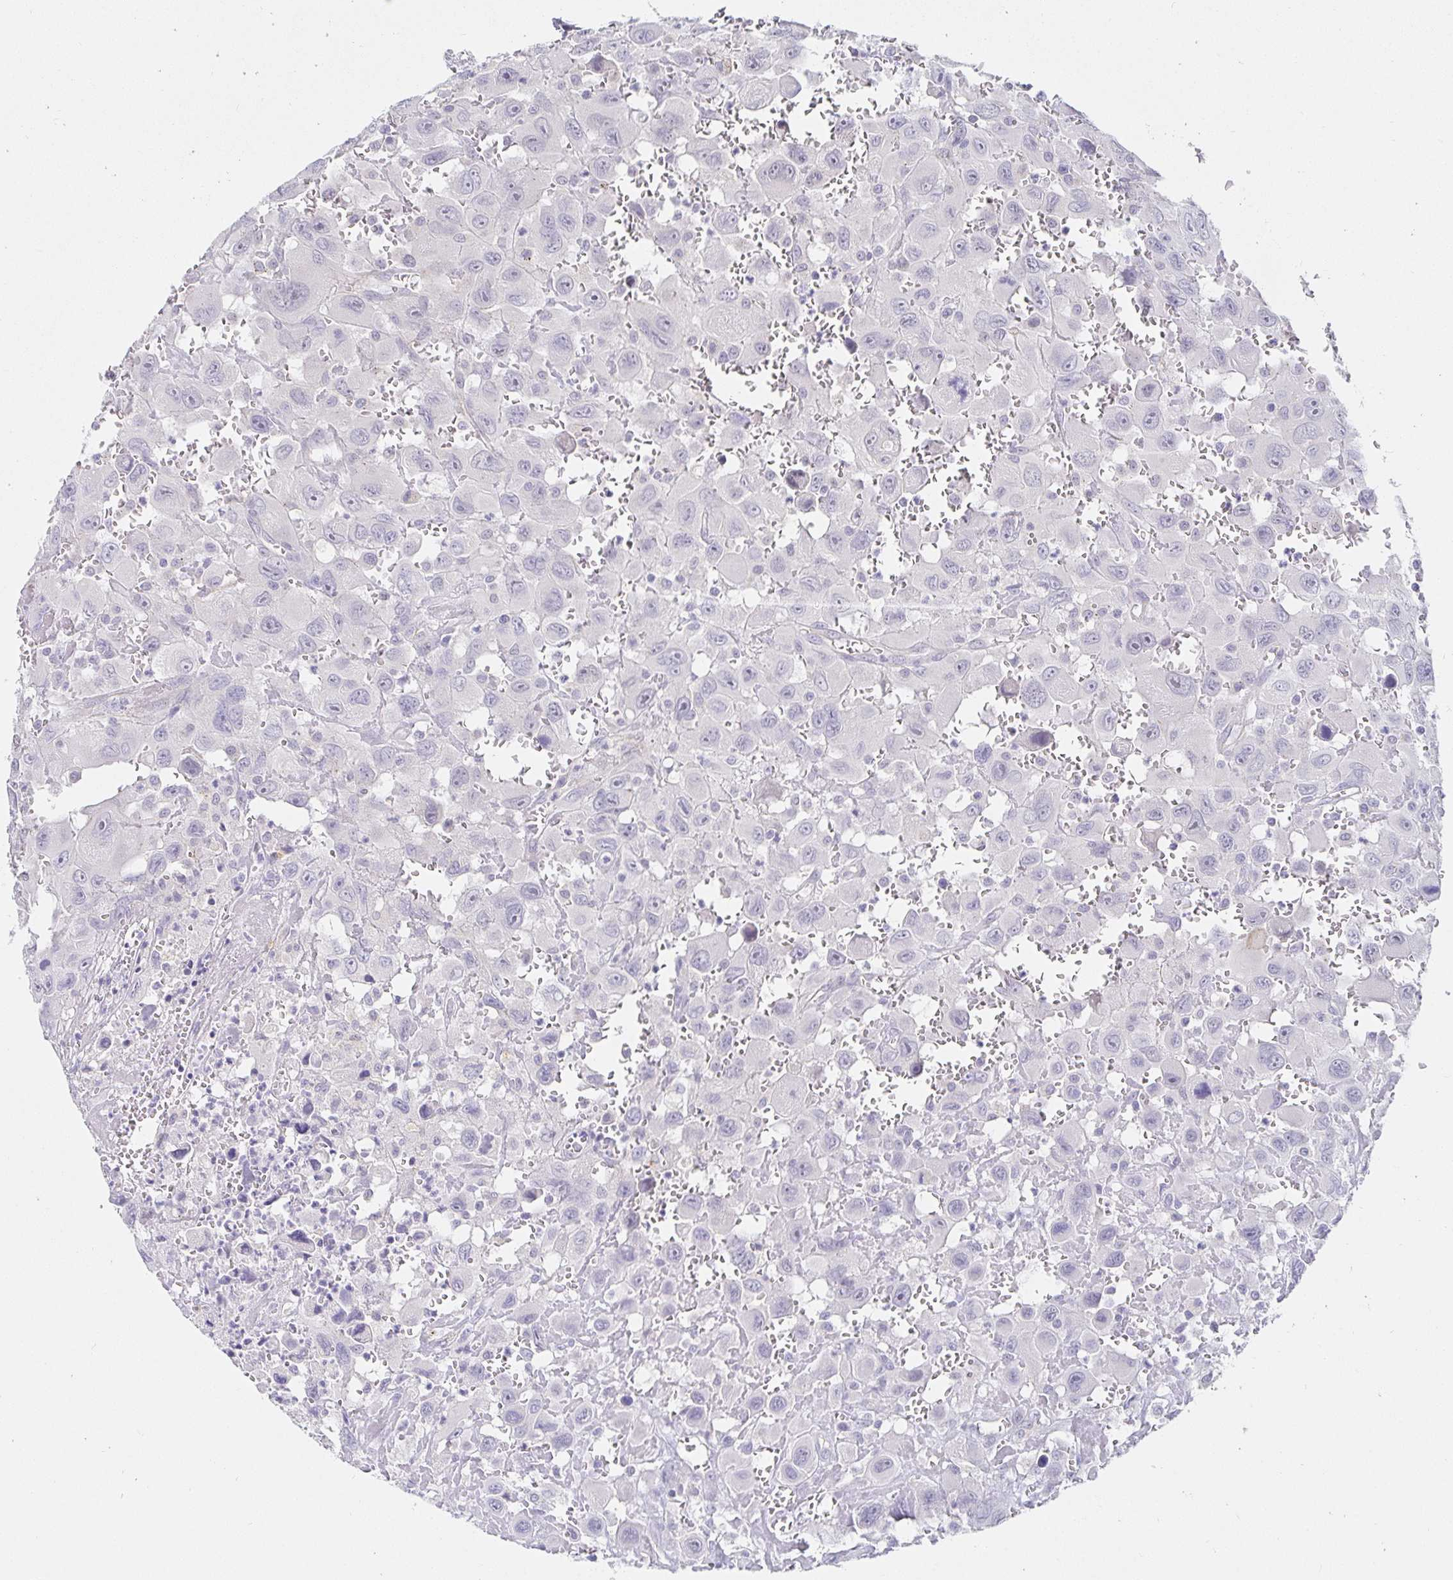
{"staining": {"intensity": "negative", "quantity": "none", "location": "none"}, "tissue": "head and neck cancer", "cell_type": "Tumor cells", "image_type": "cancer", "snomed": [{"axis": "morphology", "description": "Squamous cell carcinoma, NOS"}, {"axis": "morphology", "description": "Squamous cell carcinoma, metastatic, NOS"}, {"axis": "topography", "description": "Oral tissue"}, {"axis": "topography", "description": "Head-Neck"}], "caption": "An IHC image of head and neck metastatic squamous cell carcinoma is shown. There is no staining in tumor cells of head and neck metastatic squamous cell carcinoma.", "gene": "PDX1", "patient": {"sex": "female", "age": 85}}